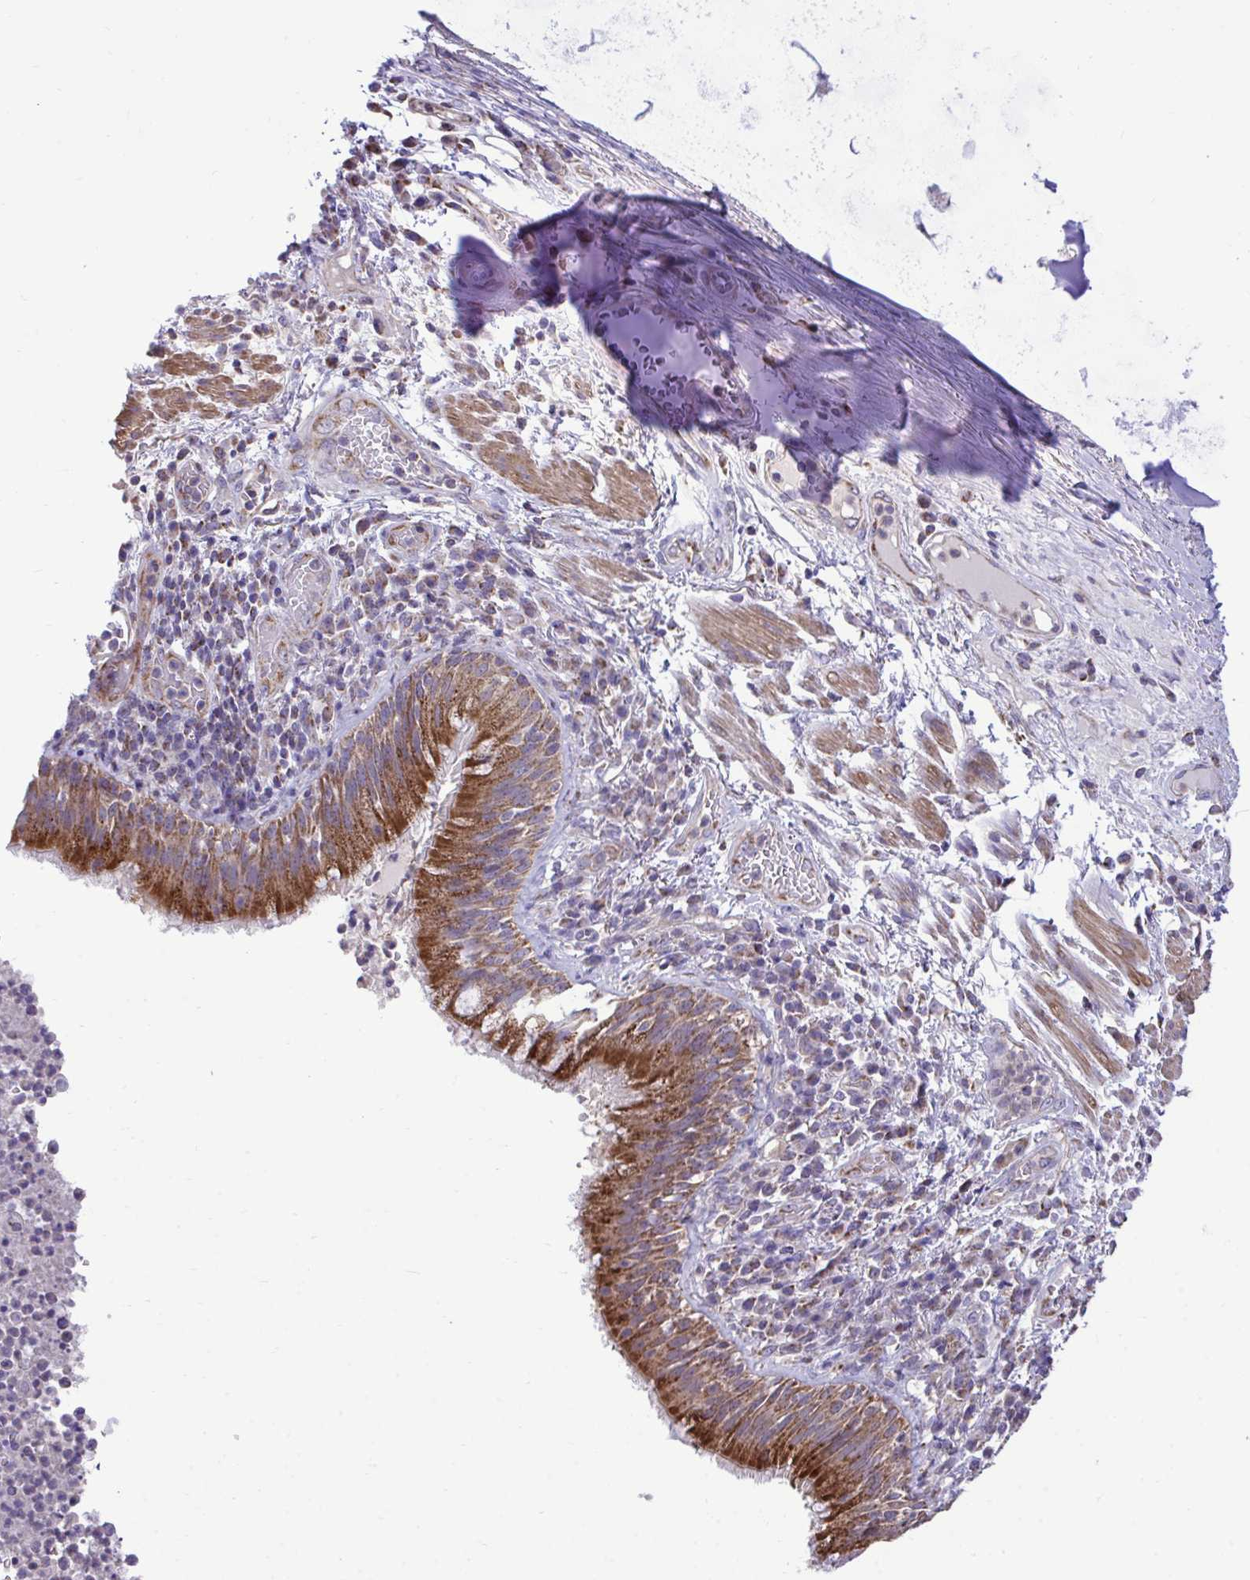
{"staining": {"intensity": "strong", "quantity": ">75%", "location": "cytoplasmic/membranous"}, "tissue": "bronchus", "cell_type": "Respiratory epithelial cells", "image_type": "normal", "snomed": [{"axis": "morphology", "description": "Normal tissue, NOS"}, {"axis": "topography", "description": "Cartilage tissue"}, {"axis": "topography", "description": "Bronchus"}], "caption": "Normal bronchus shows strong cytoplasmic/membranous positivity in approximately >75% of respiratory epithelial cells The protein of interest is shown in brown color, while the nuclei are stained blue..", "gene": "ENSG00000269547", "patient": {"sex": "male", "age": 56}}